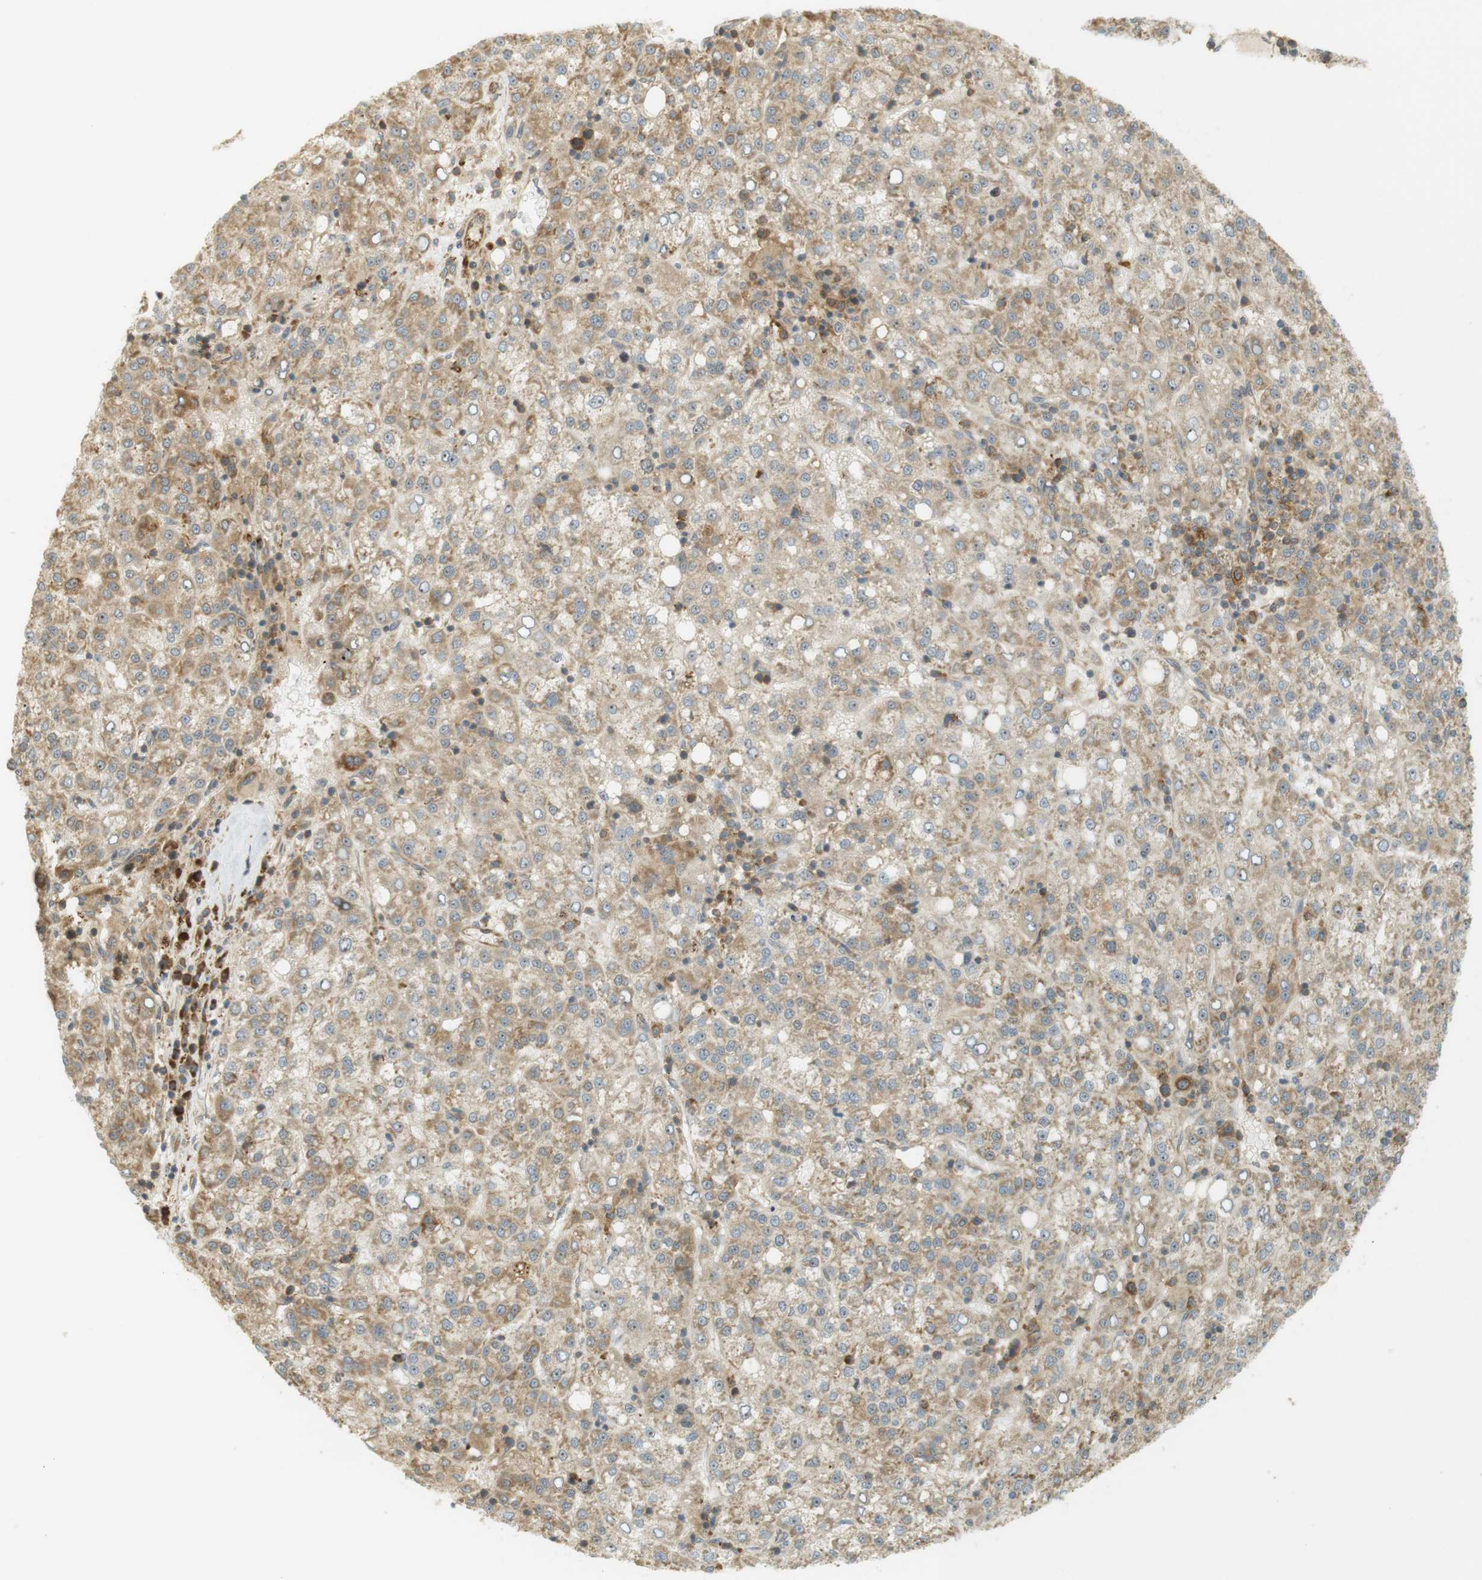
{"staining": {"intensity": "weak", "quantity": ">75%", "location": "cytoplasmic/membranous,nuclear"}, "tissue": "liver cancer", "cell_type": "Tumor cells", "image_type": "cancer", "snomed": [{"axis": "morphology", "description": "Carcinoma, Hepatocellular, NOS"}, {"axis": "topography", "description": "Liver"}], "caption": "Protein staining reveals weak cytoplasmic/membranous and nuclear positivity in about >75% of tumor cells in hepatocellular carcinoma (liver).", "gene": "PA2G4", "patient": {"sex": "female", "age": 58}}